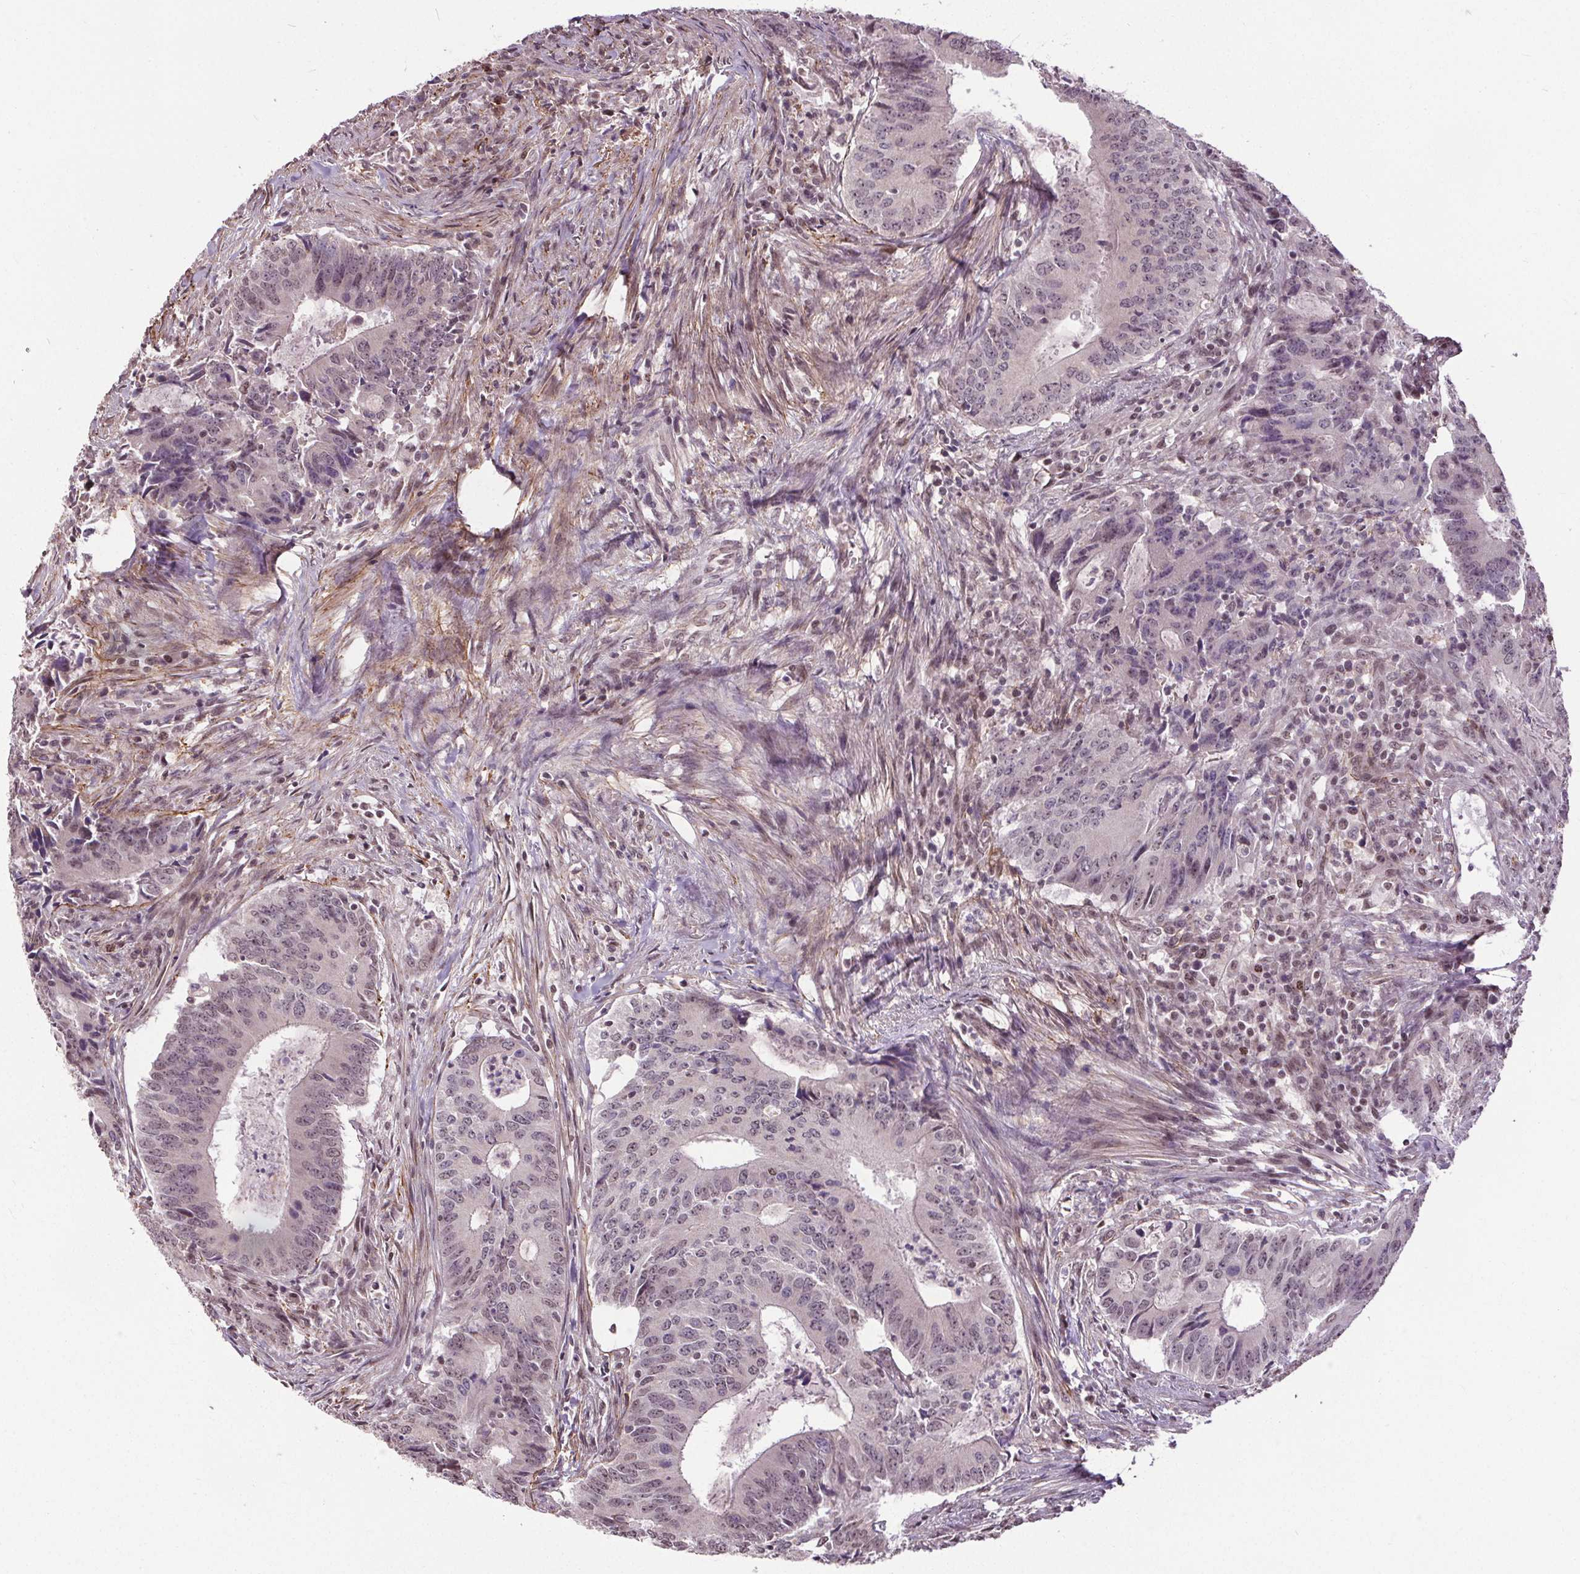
{"staining": {"intensity": "negative", "quantity": "none", "location": "none"}, "tissue": "colorectal cancer", "cell_type": "Tumor cells", "image_type": "cancer", "snomed": [{"axis": "morphology", "description": "Adenocarcinoma, NOS"}, {"axis": "topography", "description": "Colon"}], "caption": "Immunohistochemical staining of colorectal cancer demonstrates no significant positivity in tumor cells.", "gene": "KIAA0232", "patient": {"sex": "male", "age": 67}}